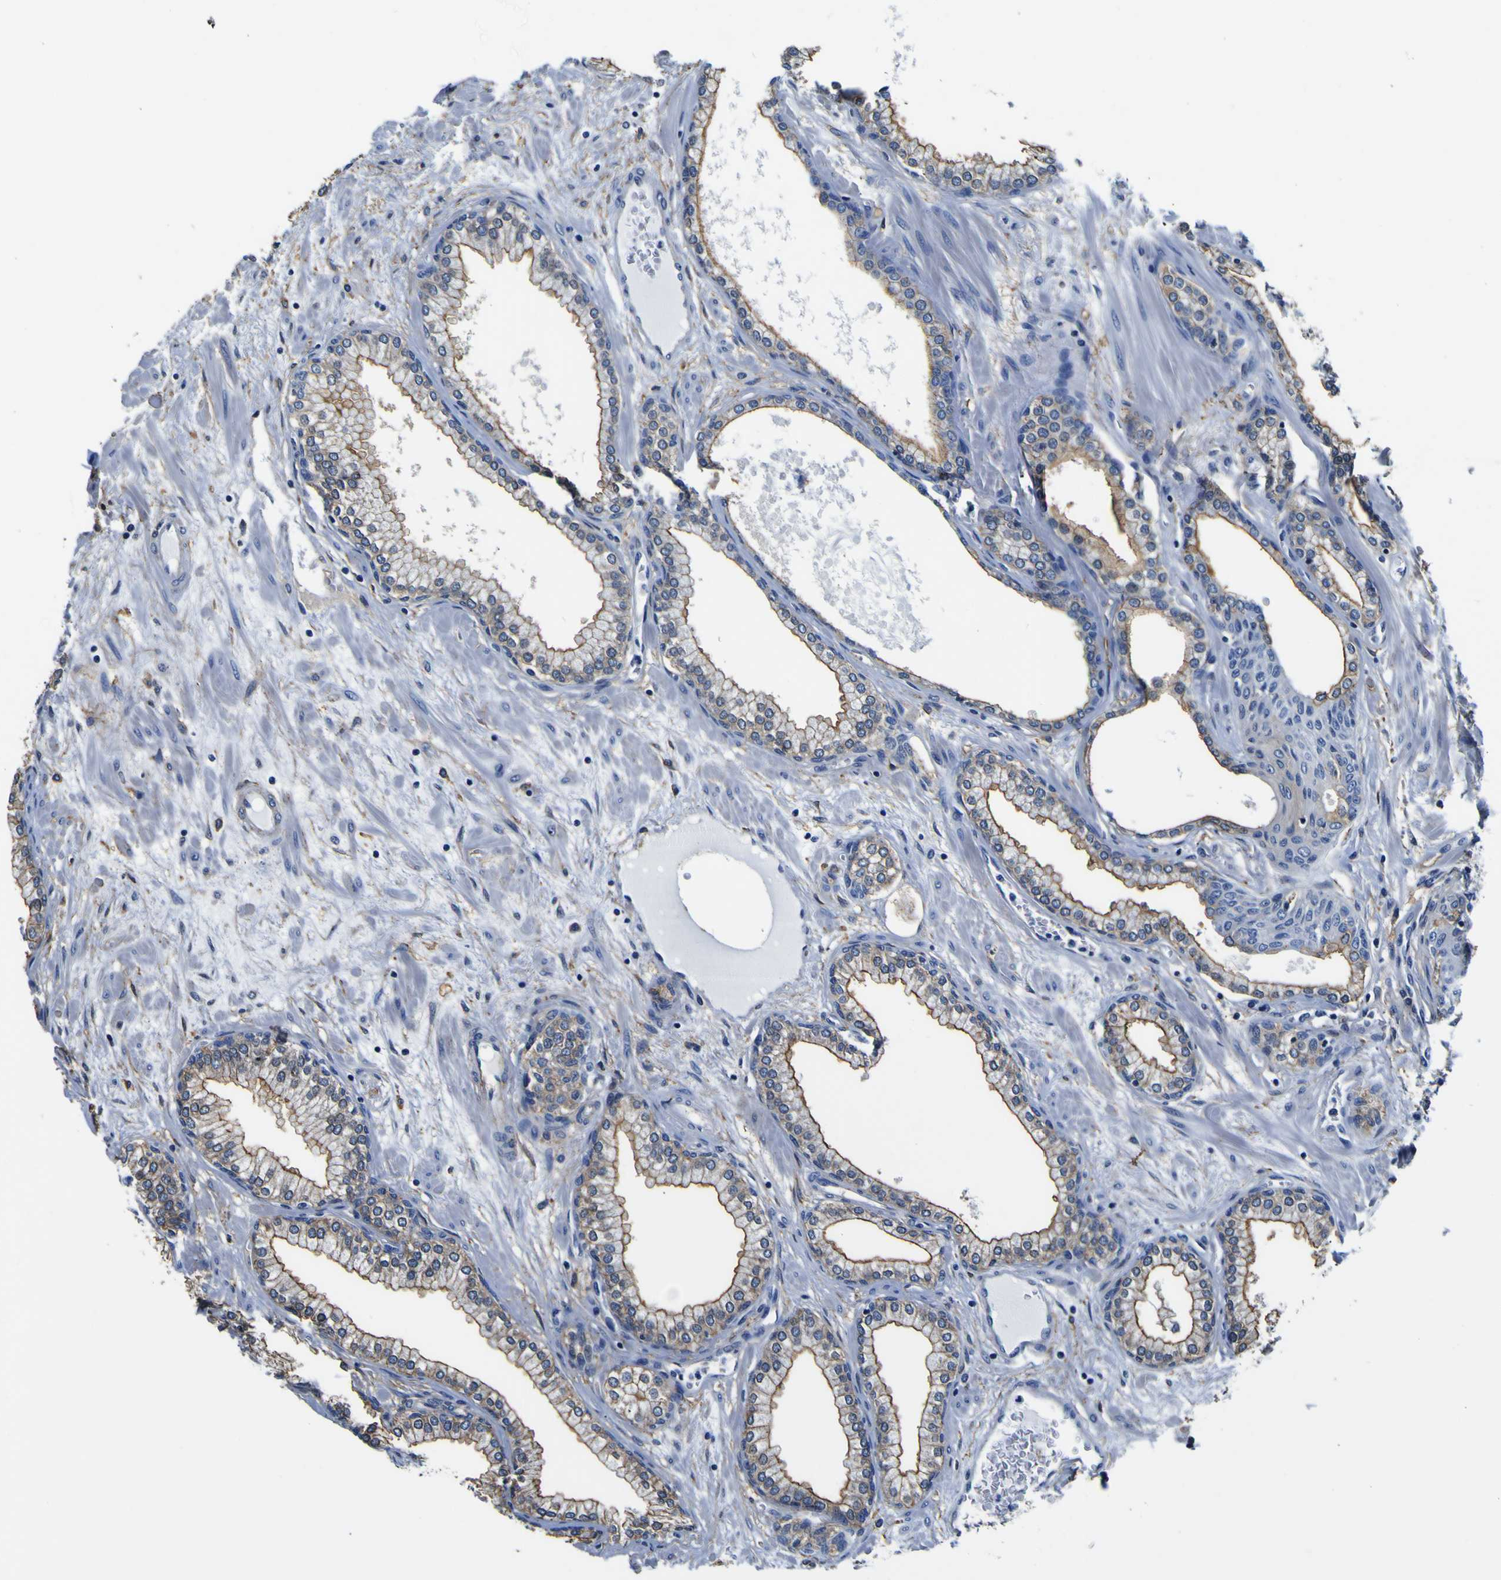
{"staining": {"intensity": "moderate", "quantity": ">75%", "location": "cytoplasmic/membranous"}, "tissue": "prostate", "cell_type": "Glandular cells", "image_type": "normal", "snomed": [{"axis": "morphology", "description": "Normal tissue, NOS"}, {"axis": "morphology", "description": "Urothelial carcinoma, Low grade"}, {"axis": "topography", "description": "Urinary bladder"}, {"axis": "topography", "description": "Prostate"}], "caption": "Glandular cells display medium levels of moderate cytoplasmic/membranous positivity in approximately >75% of cells in unremarkable prostate.", "gene": "PXDN", "patient": {"sex": "male", "age": 60}}